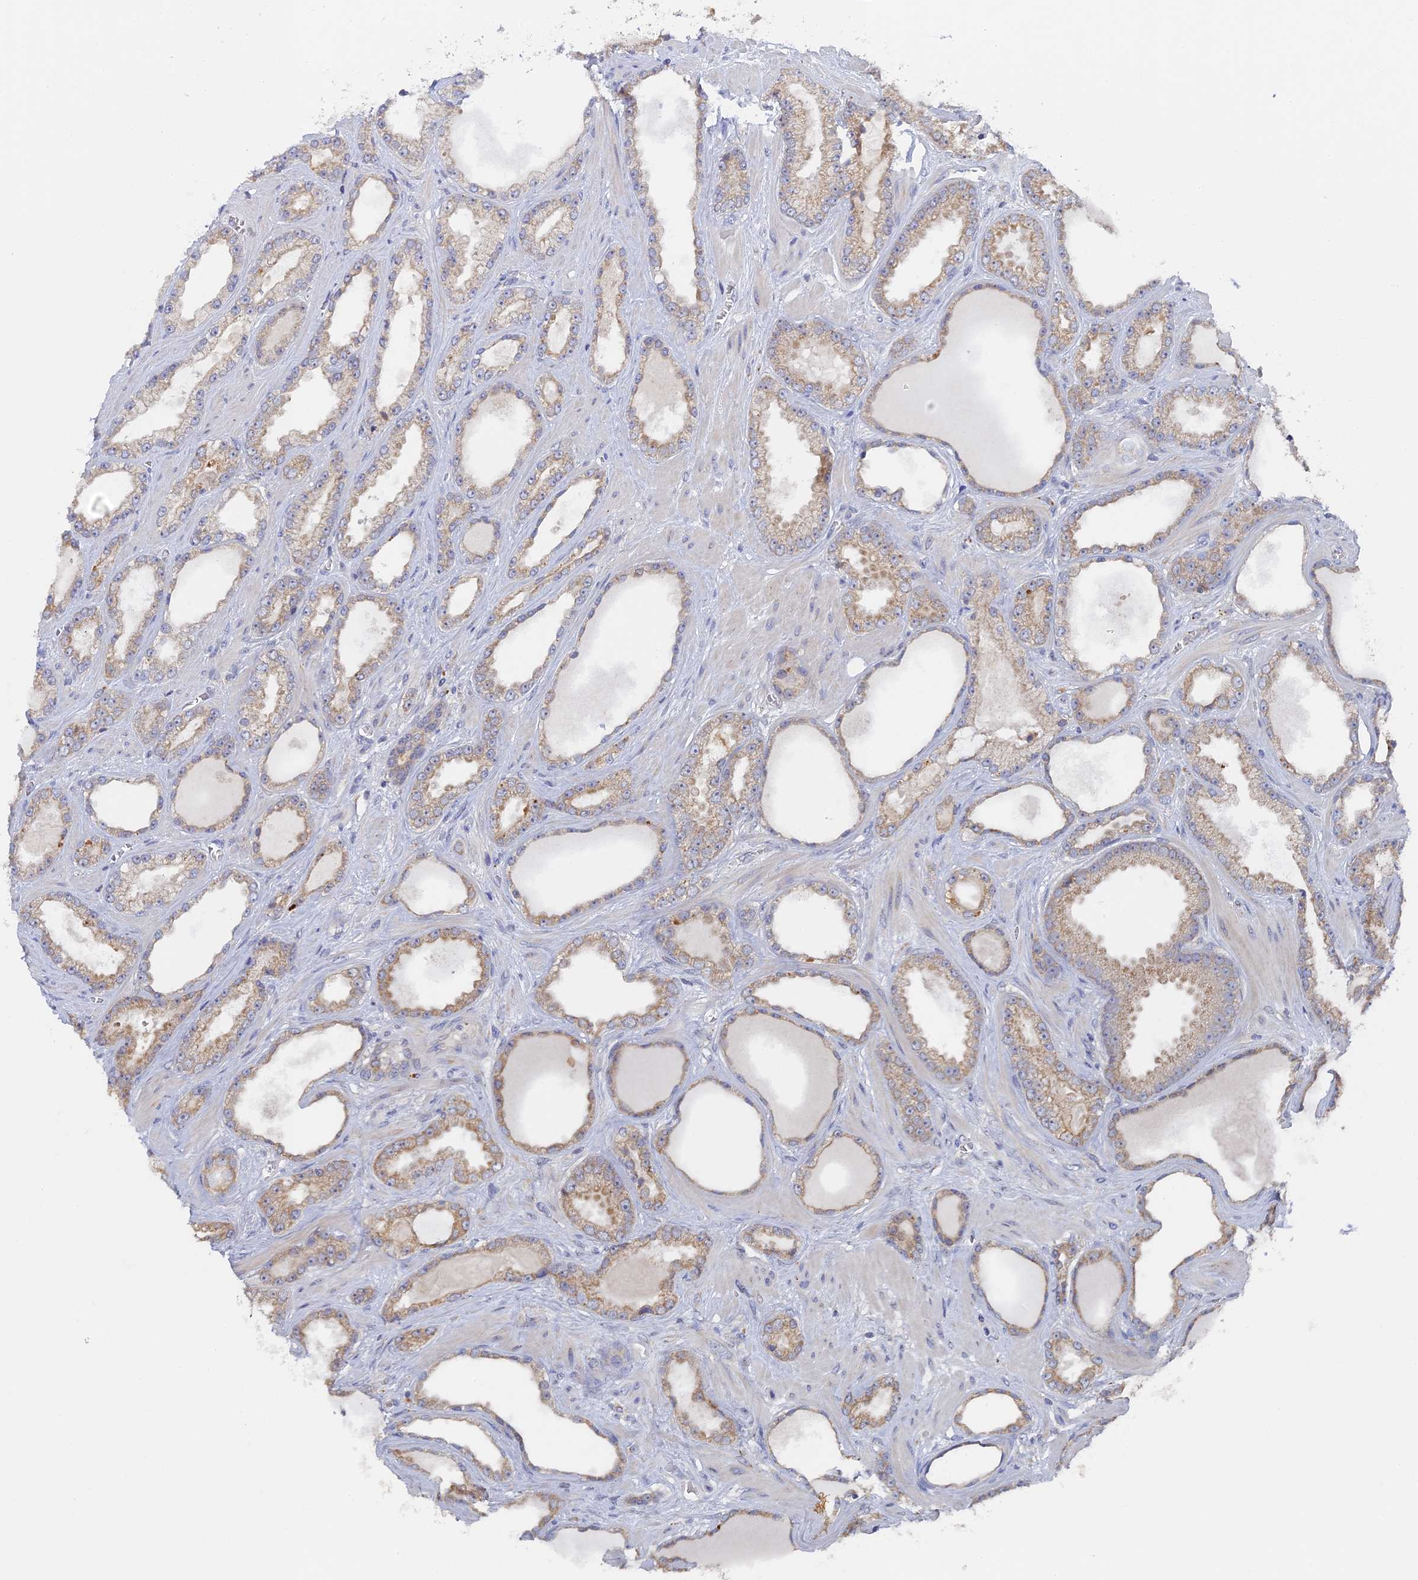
{"staining": {"intensity": "moderate", "quantity": ">75%", "location": "cytoplasmic/membranous"}, "tissue": "prostate cancer", "cell_type": "Tumor cells", "image_type": "cancer", "snomed": [{"axis": "morphology", "description": "Adenocarcinoma, Low grade"}, {"axis": "topography", "description": "Prostate"}], "caption": "Low-grade adenocarcinoma (prostate) stained with a protein marker demonstrates moderate staining in tumor cells.", "gene": "MIGA2", "patient": {"sex": "male", "age": 57}}